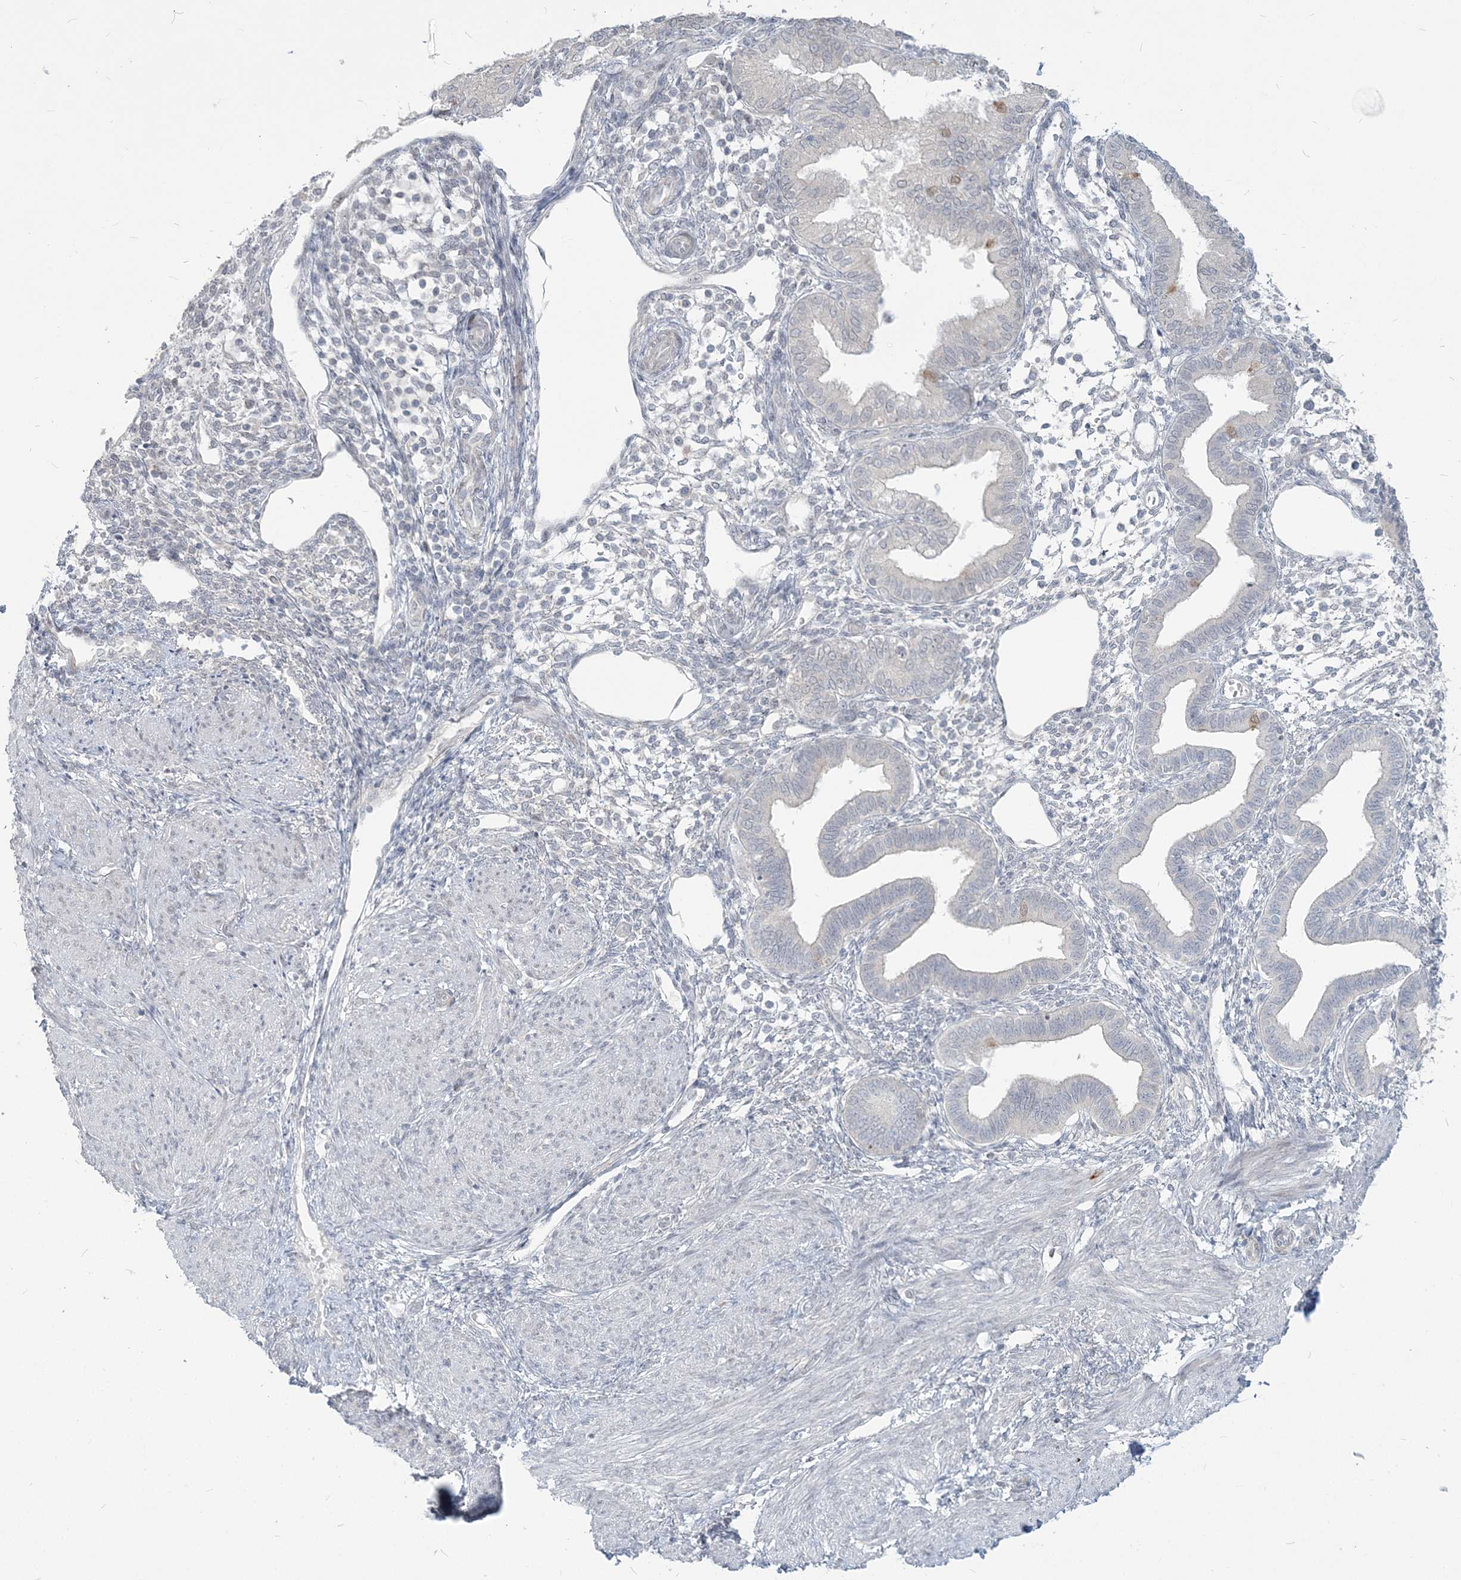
{"staining": {"intensity": "negative", "quantity": "none", "location": "none"}, "tissue": "endometrium", "cell_type": "Cells in endometrial stroma", "image_type": "normal", "snomed": [{"axis": "morphology", "description": "Normal tissue, NOS"}, {"axis": "topography", "description": "Endometrium"}], "caption": "The immunohistochemistry (IHC) photomicrograph has no significant positivity in cells in endometrial stroma of endometrium. (Stains: DAB immunohistochemistry with hematoxylin counter stain, Microscopy: brightfield microscopy at high magnification).", "gene": "SDAD1", "patient": {"sex": "female", "age": 53}}